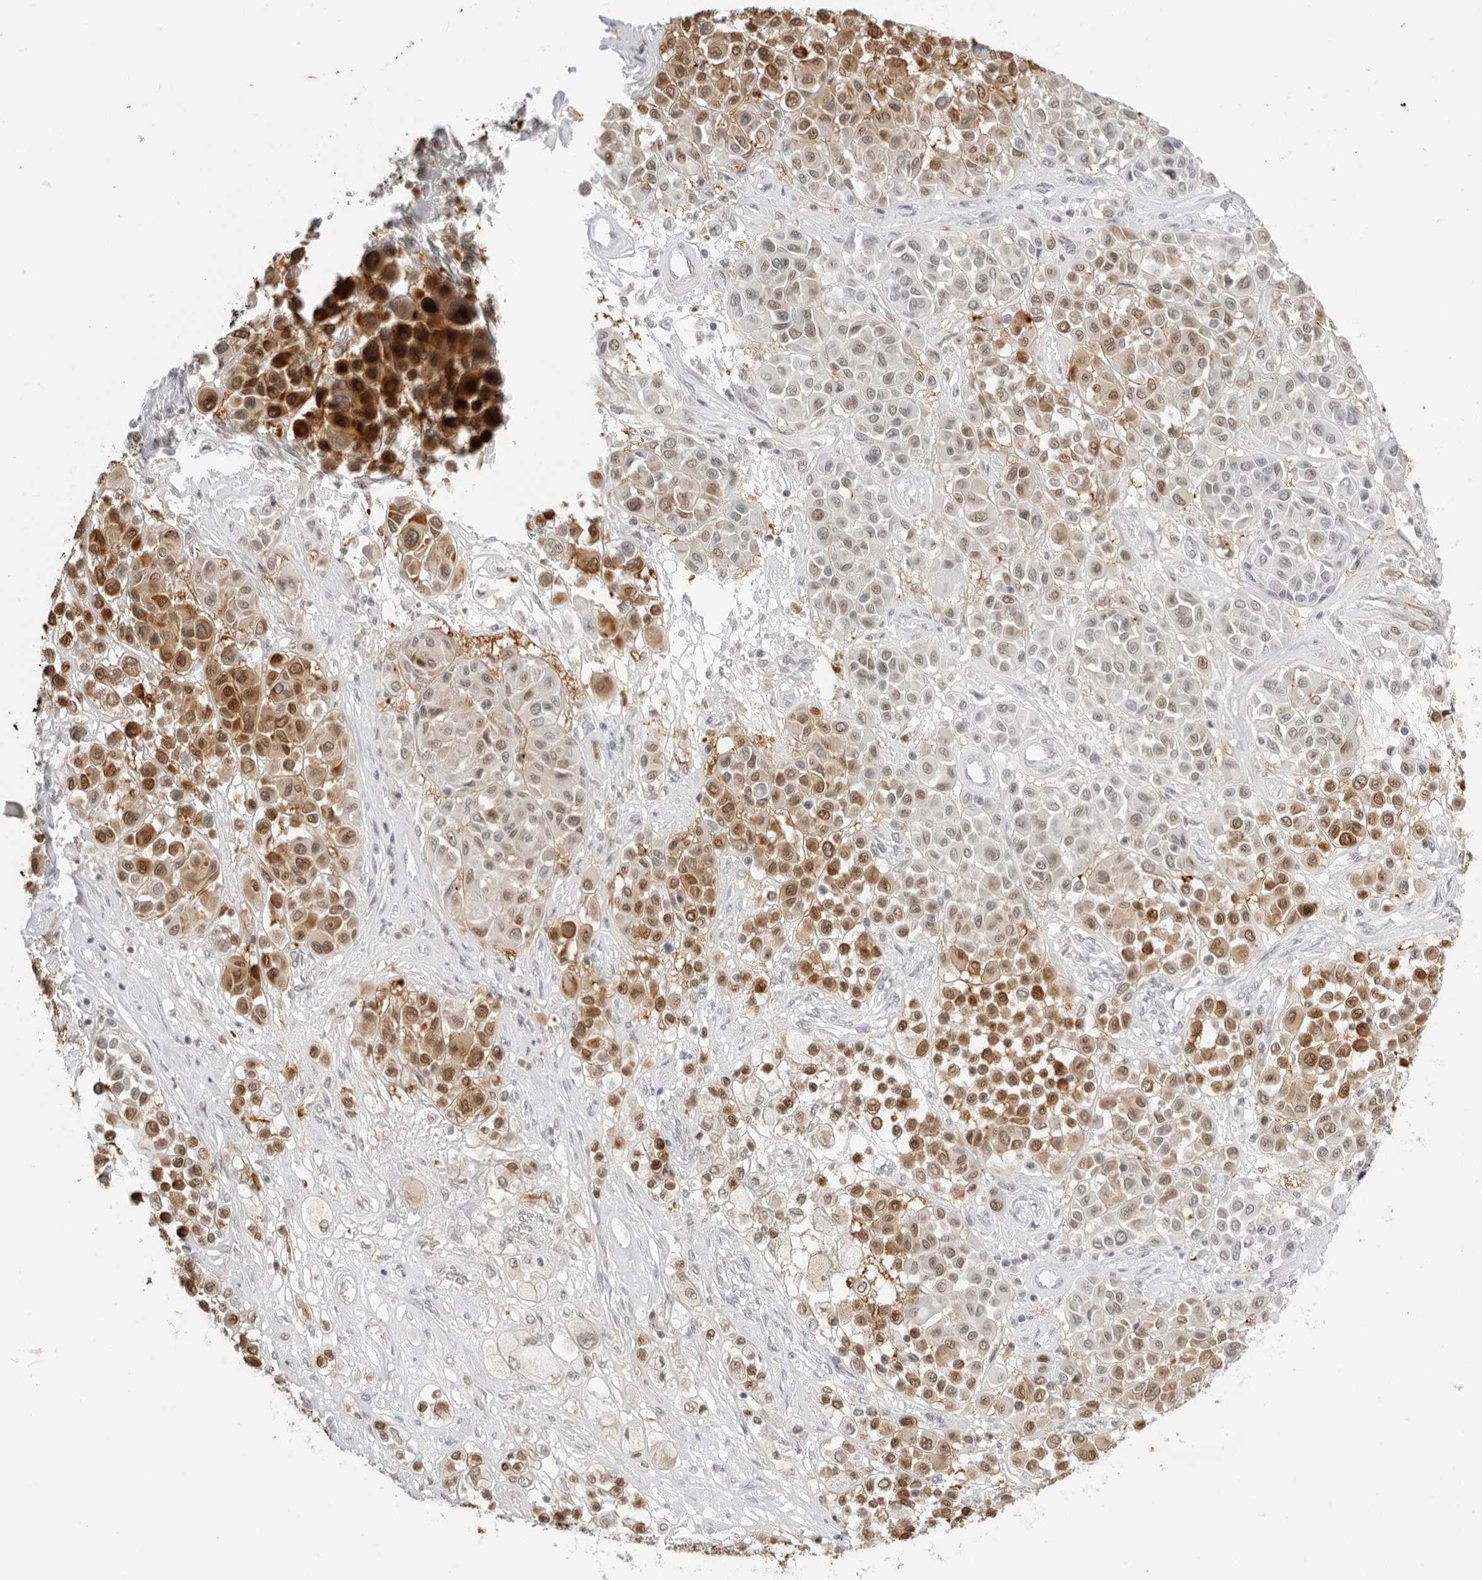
{"staining": {"intensity": "moderate", "quantity": "25%-75%", "location": "nuclear"}, "tissue": "melanoma", "cell_type": "Tumor cells", "image_type": "cancer", "snomed": [{"axis": "morphology", "description": "Malignant melanoma, Metastatic site"}, {"axis": "topography", "description": "Soft tissue"}], "caption": "IHC micrograph of neoplastic tissue: melanoma stained using immunohistochemistry demonstrates medium levels of moderate protein expression localized specifically in the nuclear of tumor cells, appearing as a nuclear brown color.", "gene": "RNF146", "patient": {"sex": "male", "age": 41}}